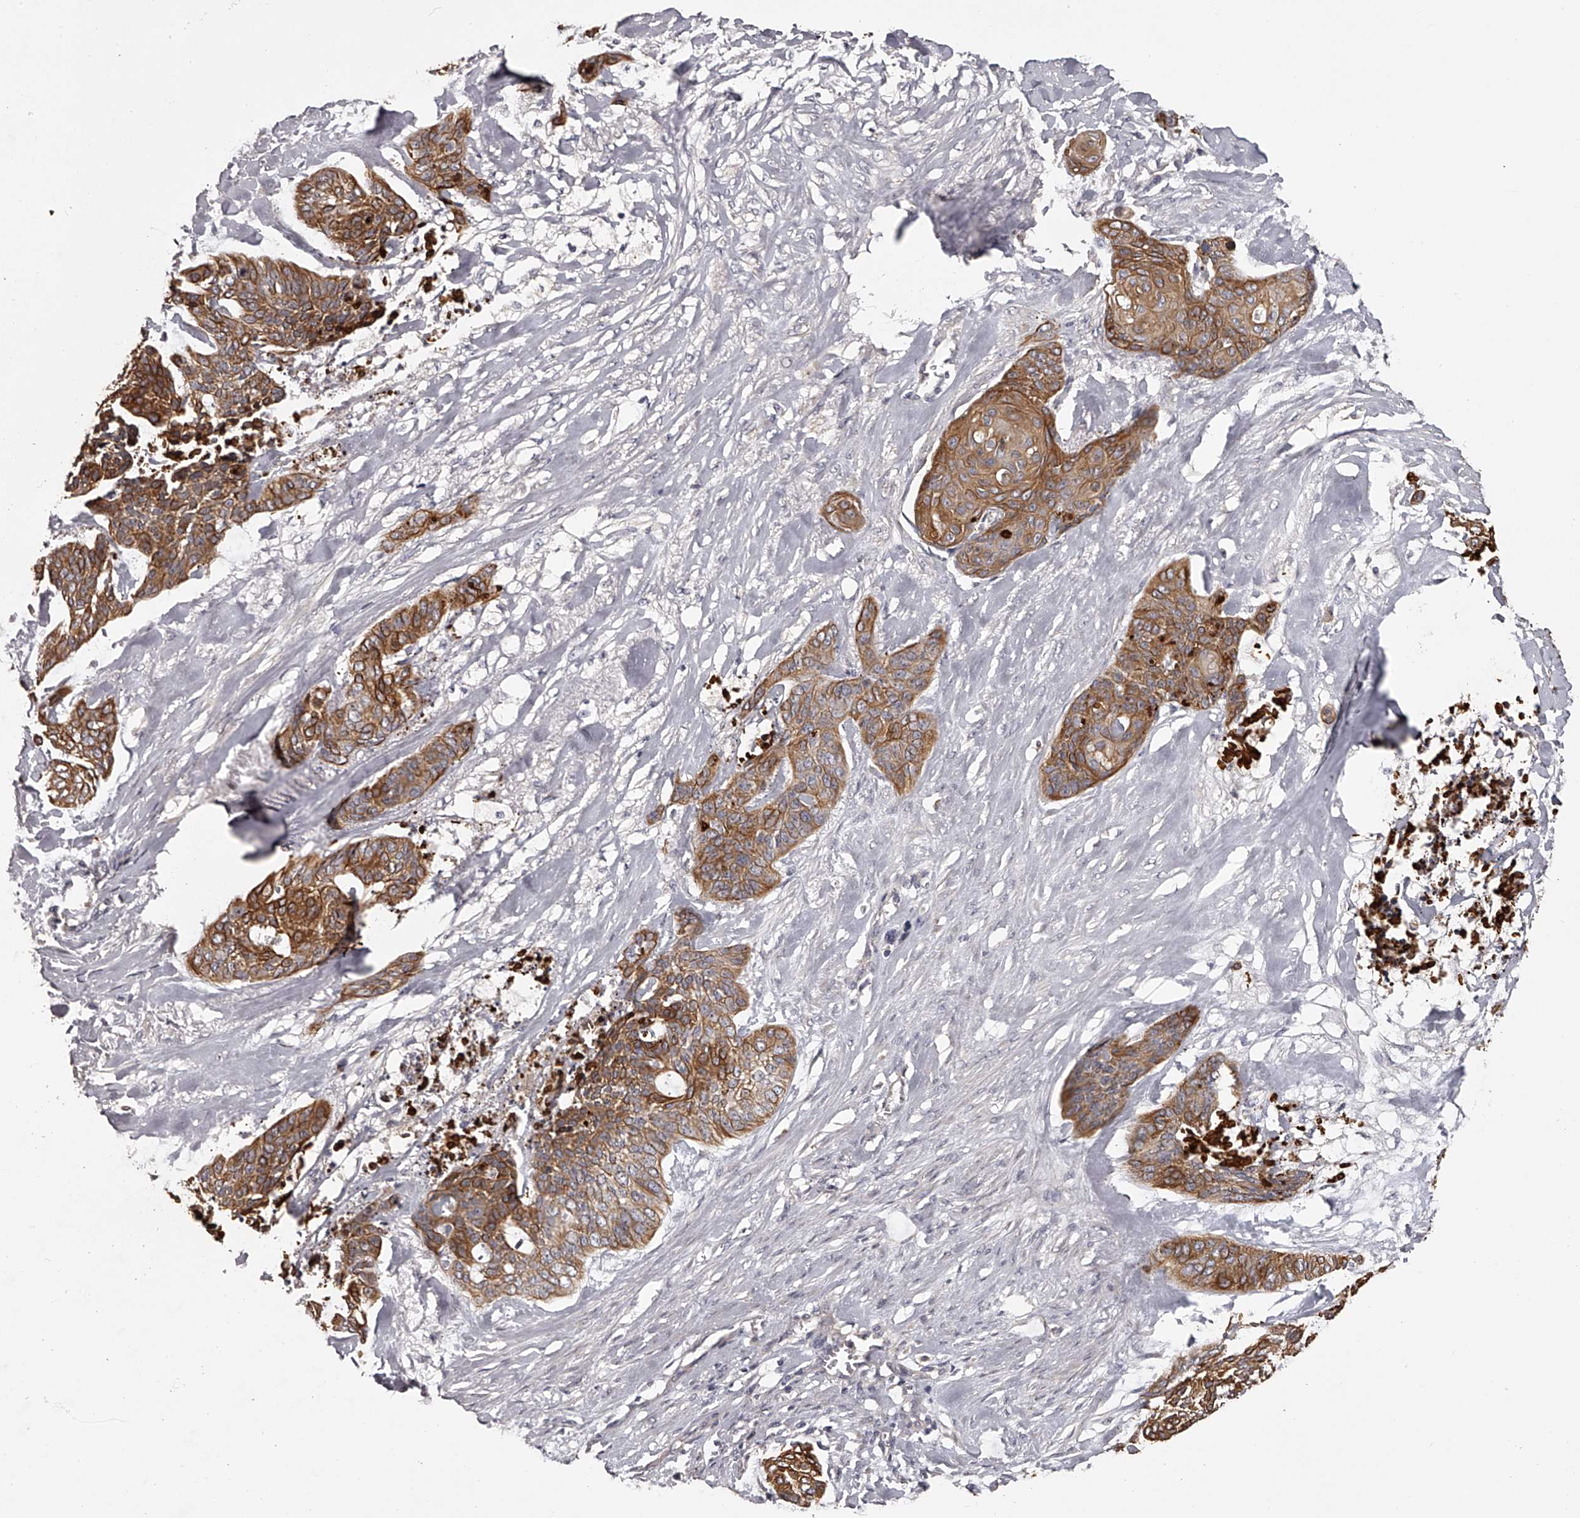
{"staining": {"intensity": "strong", "quantity": ">75%", "location": "cytoplasmic/membranous"}, "tissue": "skin cancer", "cell_type": "Tumor cells", "image_type": "cancer", "snomed": [{"axis": "morphology", "description": "Basal cell carcinoma"}, {"axis": "topography", "description": "Skin"}], "caption": "Basal cell carcinoma (skin) tissue exhibits strong cytoplasmic/membranous positivity in about >75% of tumor cells", "gene": "TNN", "patient": {"sex": "female", "age": 64}}